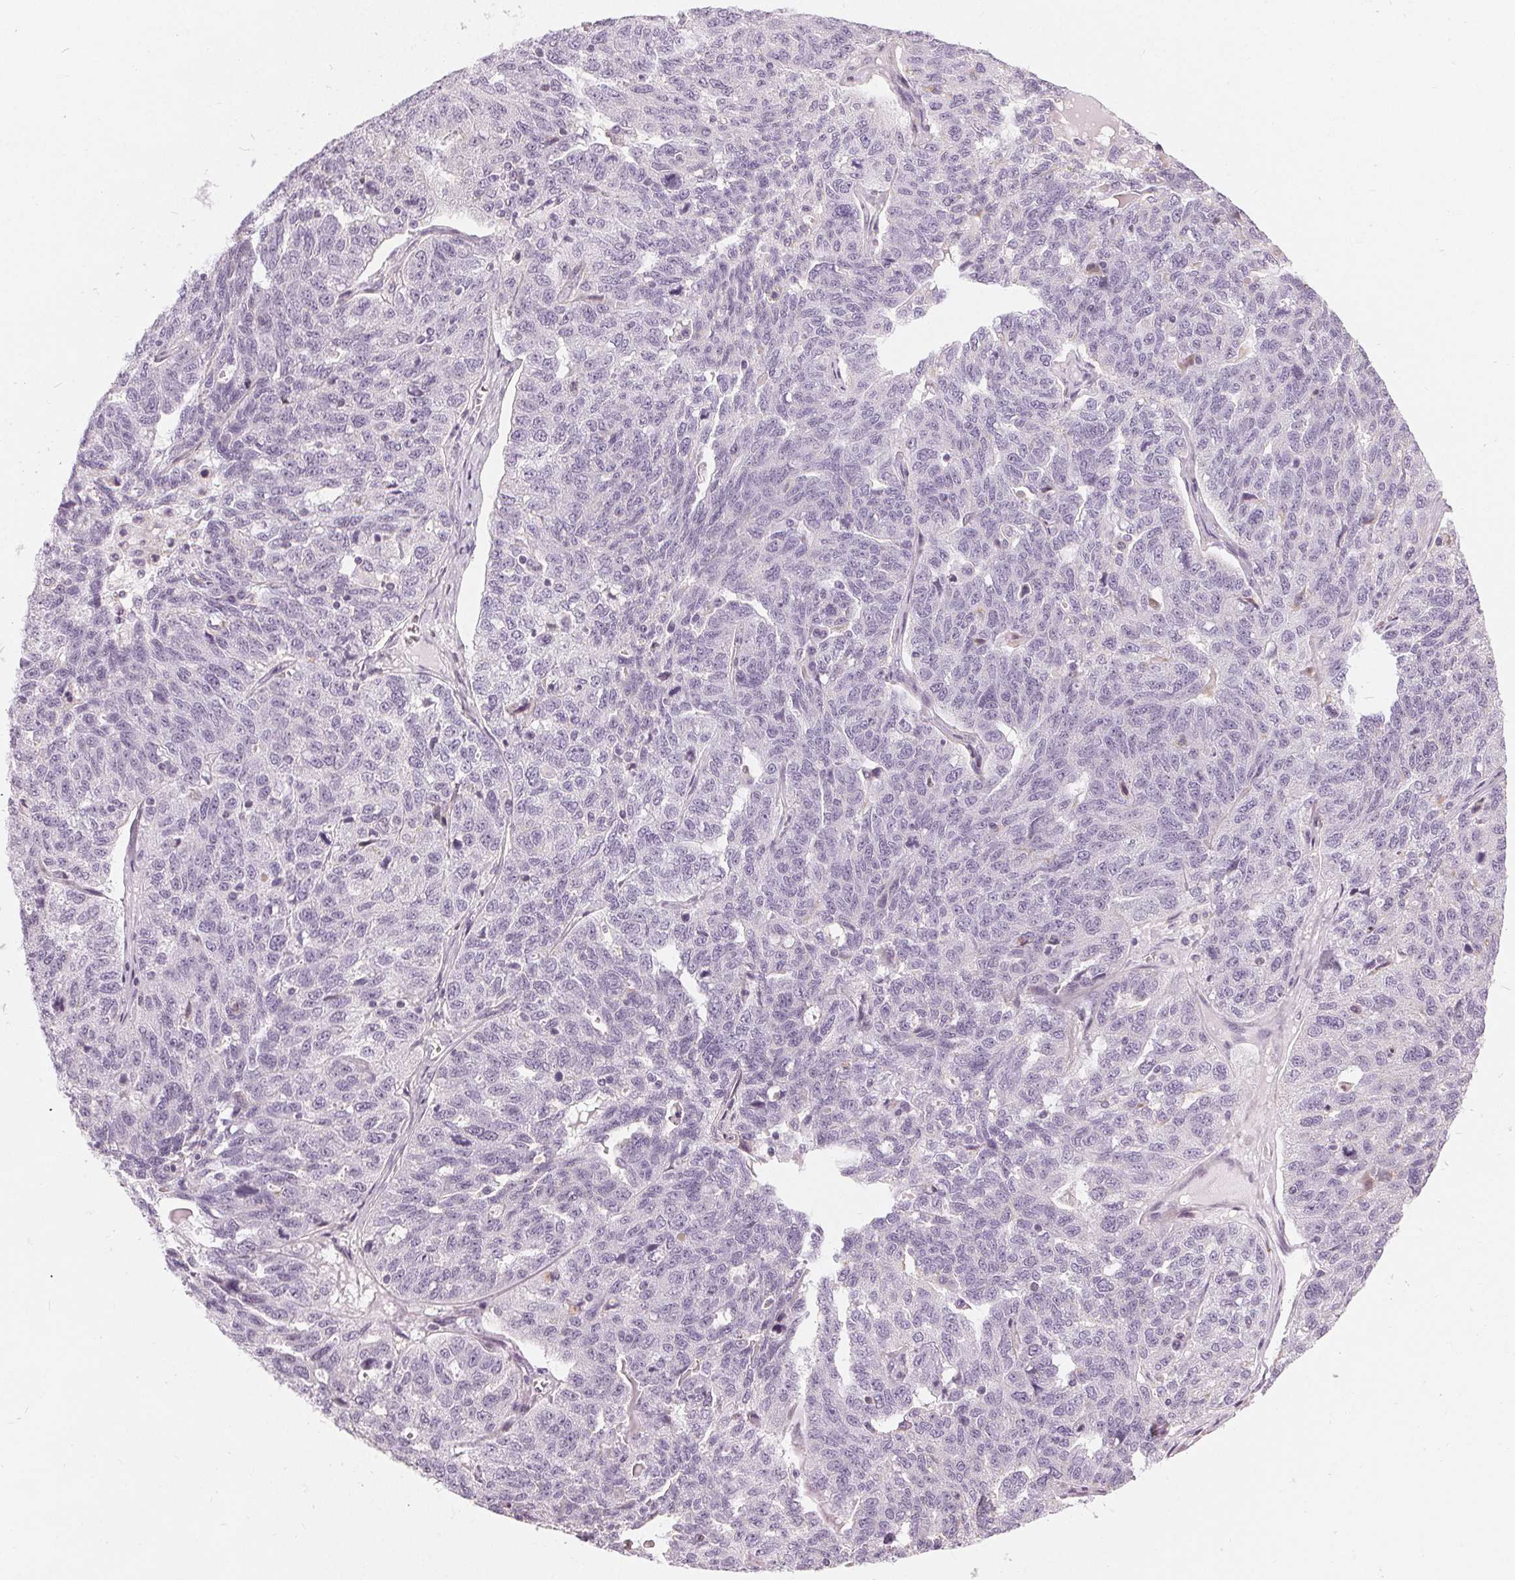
{"staining": {"intensity": "negative", "quantity": "none", "location": "none"}, "tissue": "ovarian cancer", "cell_type": "Tumor cells", "image_type": "cancer", "snomed": [{"axis": "morphology", "description": "Cystadenocarcinoma, serous, NOS"}, {"axis": "topography", "description": "Ovary"}], "caption": "This photomicrograph is of ovarian serous cystadenocarcinoma stained with IHC to label a protein in brown with the nuclei are counter-stained blue. There is no expression in tumor cells.", "gene": "HOPX", "patient": {"sex": "female", "age": 71}}